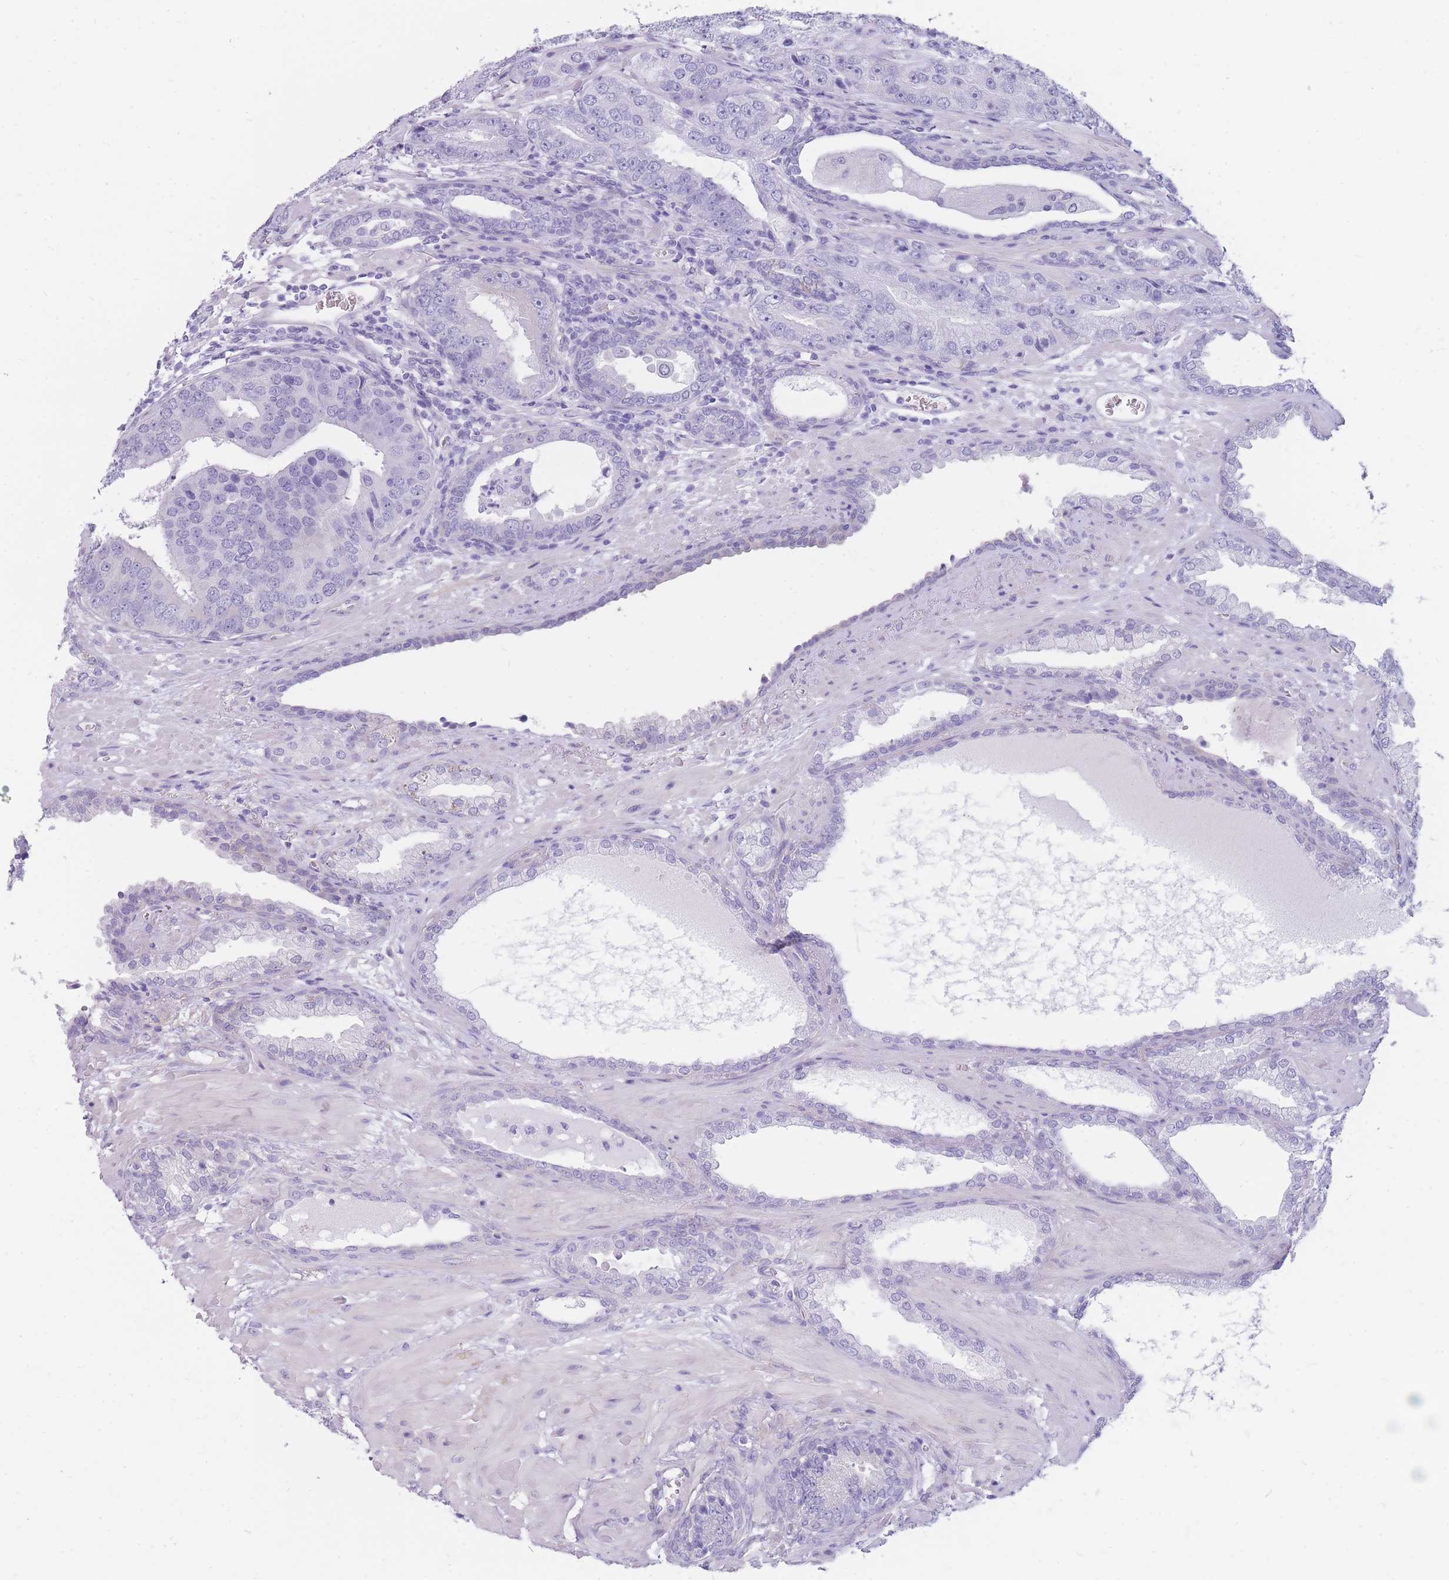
{"staining": {"intensity": "negative", "quantity": "none", "location": "none"}, "tissue": "prostate cancer", "cell_type": "Tumor cells", "image_type": "cancer", "snomed": [{"axis": "morphology", "description": "Adenocarcinoma, High grade"}, {"axis": "topography", "description": "Prostate"}], "caption": "DAB immunohistochemical staining of prostate high-grade adenocarcinoma shows no significant staining in tumor cells.", "gene": "MTSS2", "patient": {"sex": "male", "age": 71}}